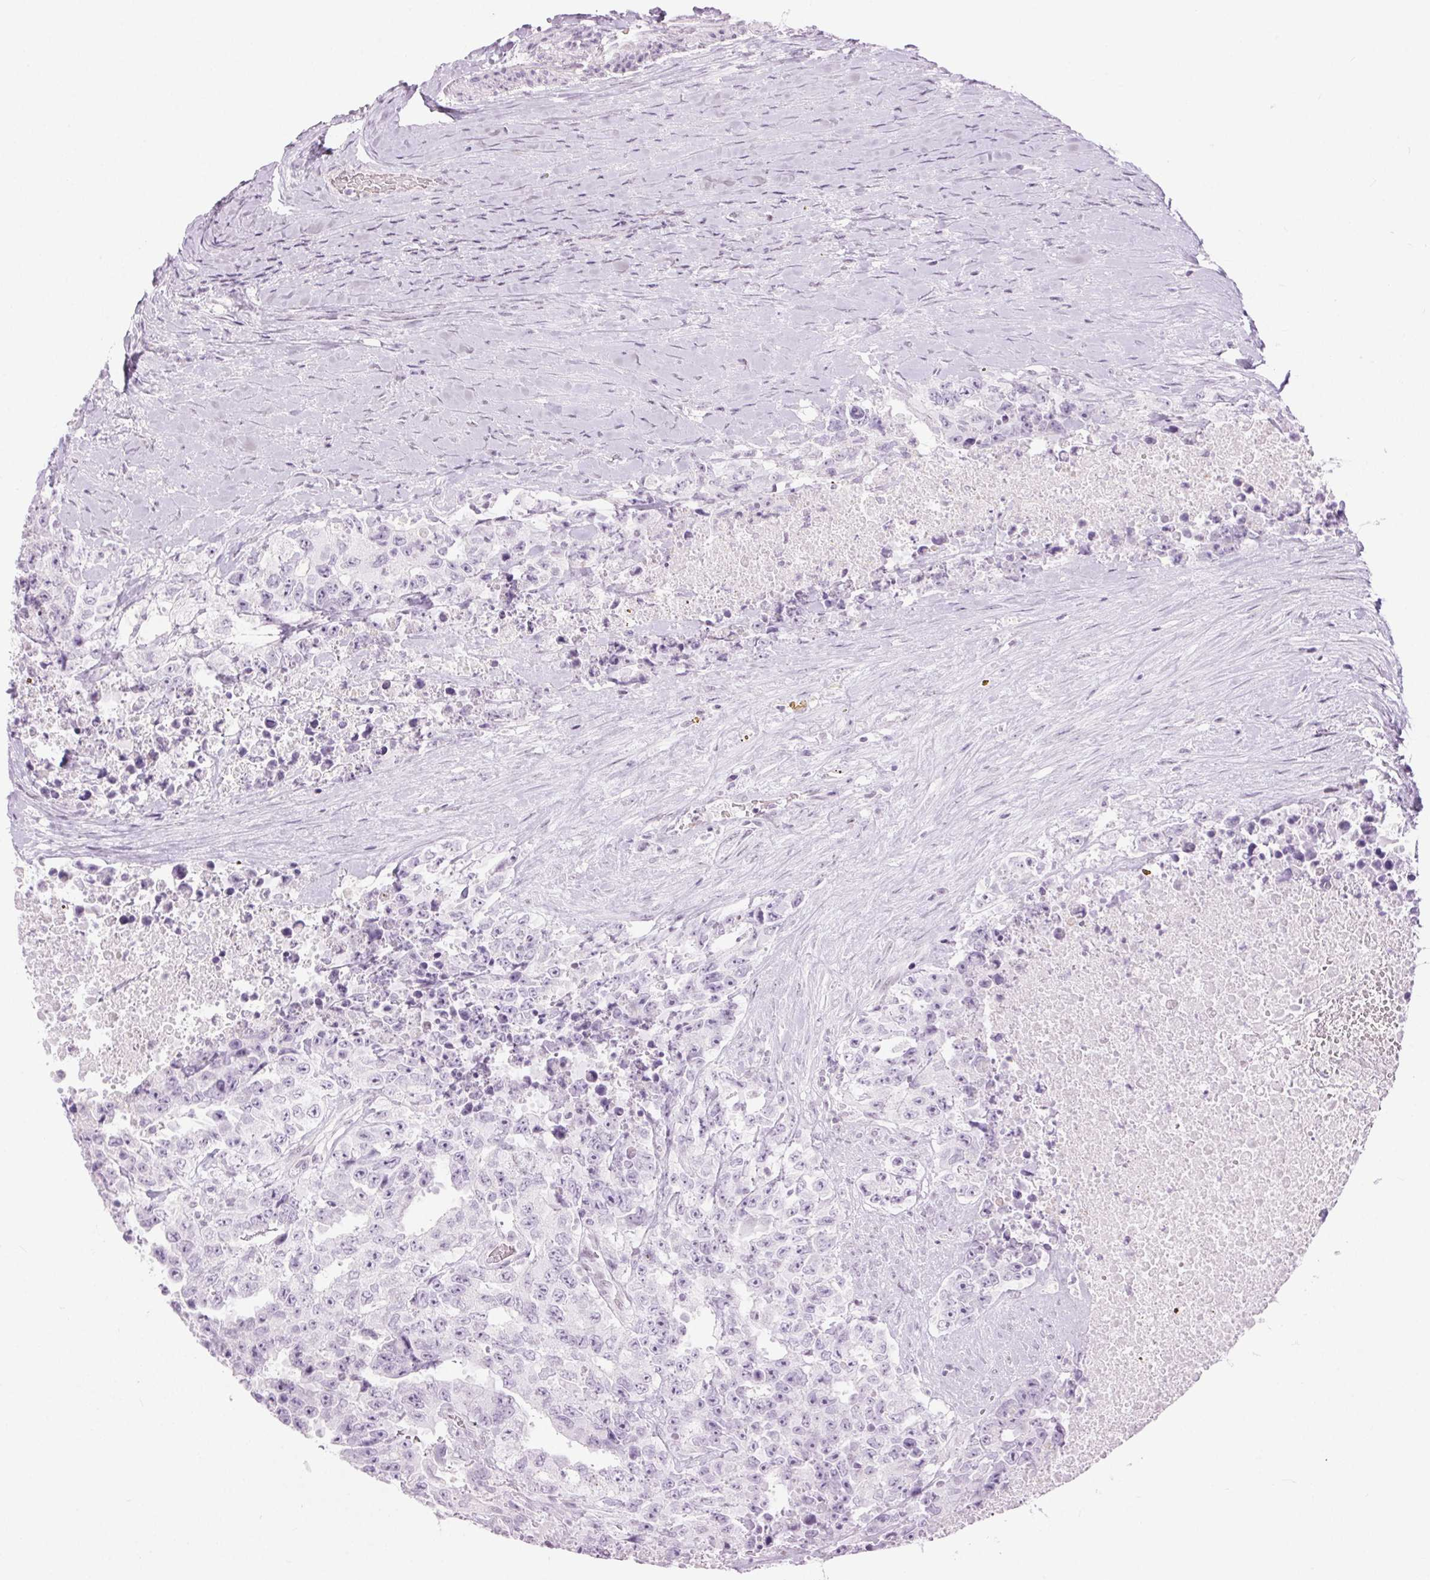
{"staining": {"intensity": "negative", "quantity": "none", "location": "none"}, "tissue": "testis cancer", "cell_type": "Tumor cells", "image_type": "cancer", "snomed": [{"axis": "morphology", "description": "Carcinoma, Embryonal, NOS"}, {"axis": "topography", "description": "Testis"}], "caption": "There is no significant positivity in tumor cells of testis cancer (embryonal carcinoma).", "gene": "BEND2", "patient": {"sex": "male", "age": 24}}